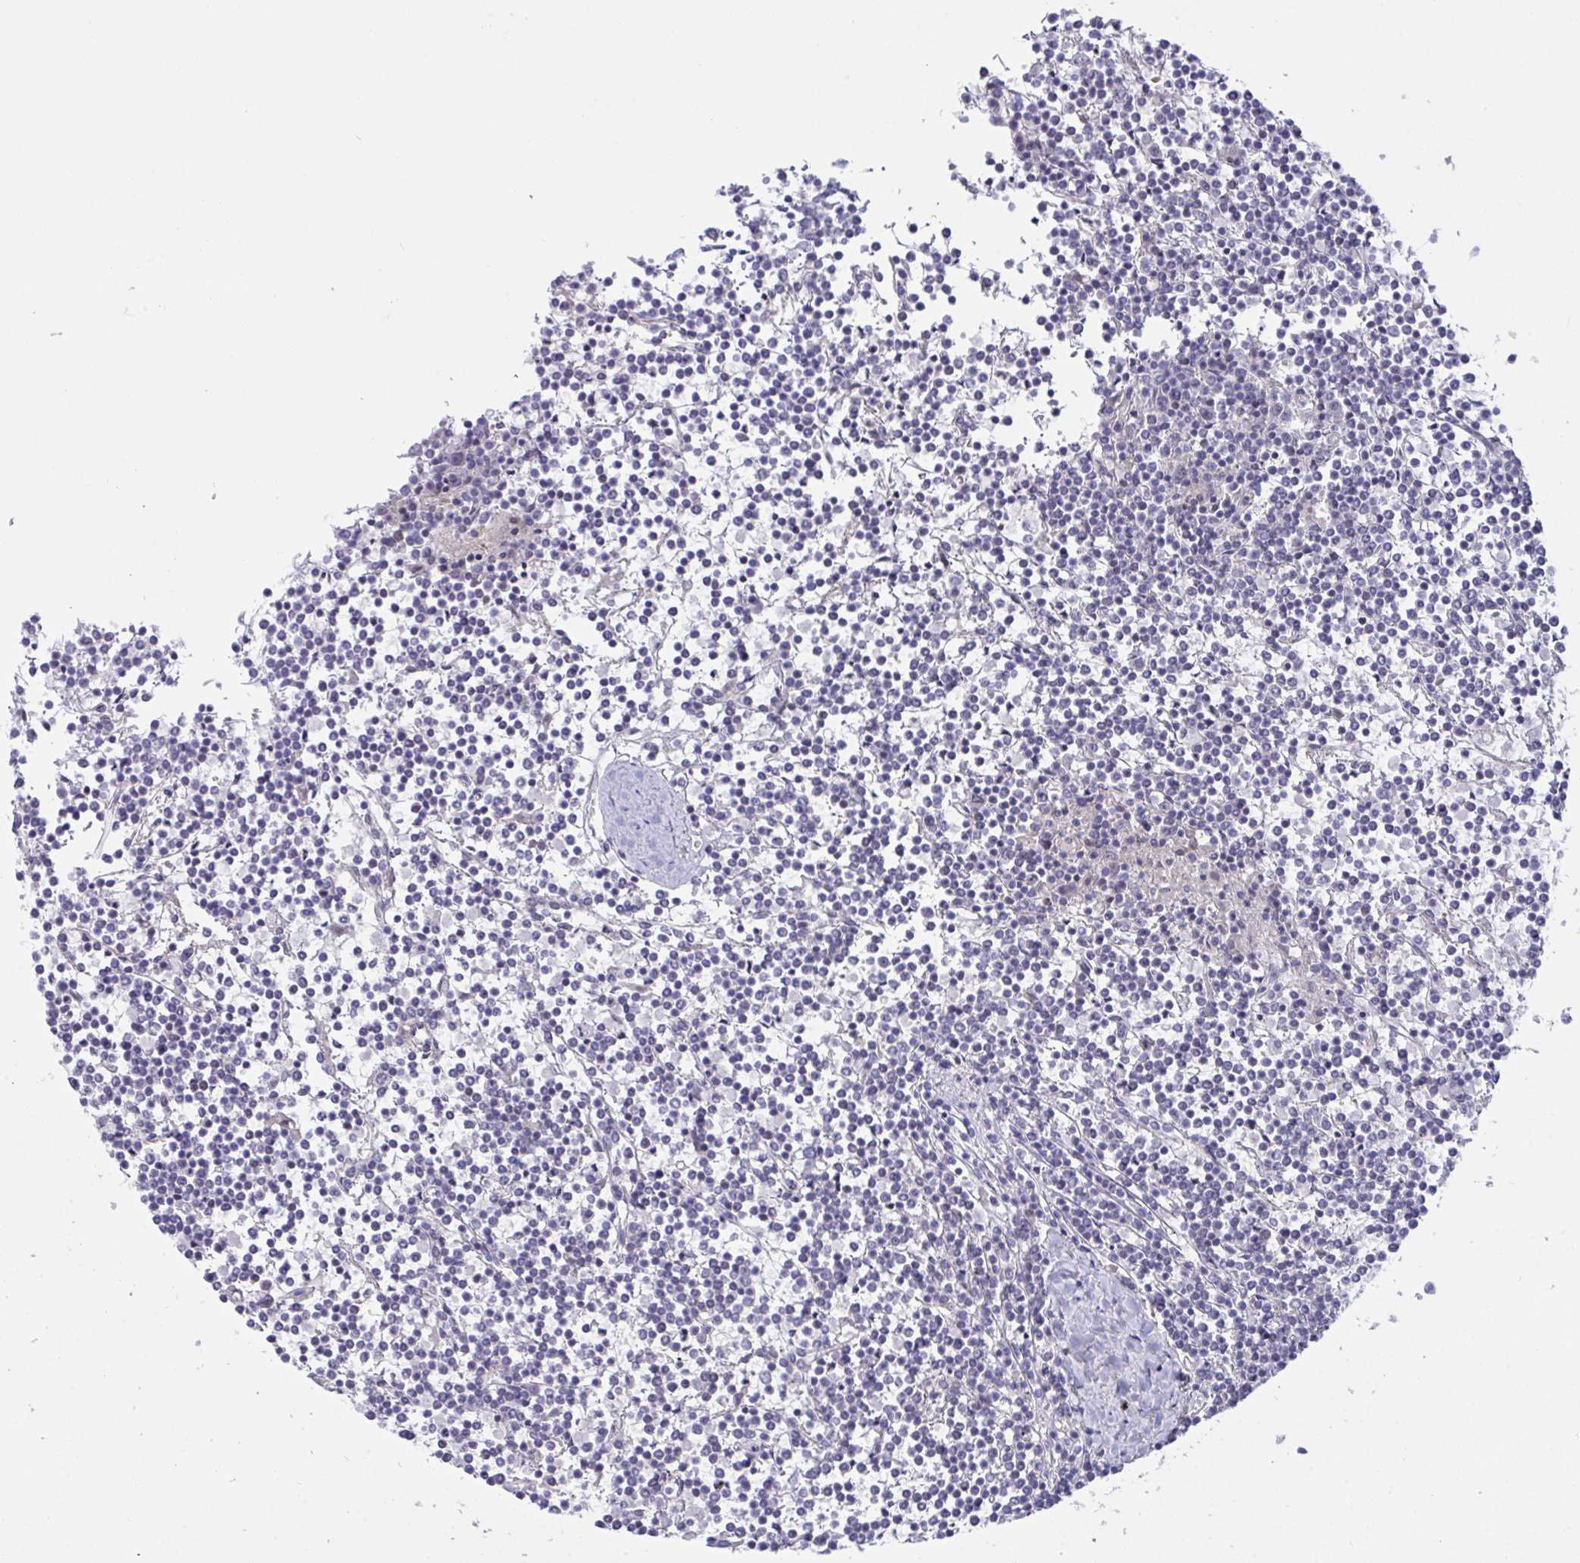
{"staining": {"intensity": "negative", "quantity": "none", "location": "none"}, "tissue": "lymphoma", "cell_type": "Tumor cells", "image_type": "cancer", "snomed": [{"axis": "morphology", "description": "Malignant lymphoma, non-Hodgkin's type, Low grade"}, {"axis": "topography", "description": "Spleen"}], "caption": "This is a photomicrograph of immunohistochemistry staining of low-grade malignant lymphoma, non-Hodgkin's type, which shows no staining in tumor cells.", "gene": "MYC", "patient": {"sex": "female", "age": 19}}